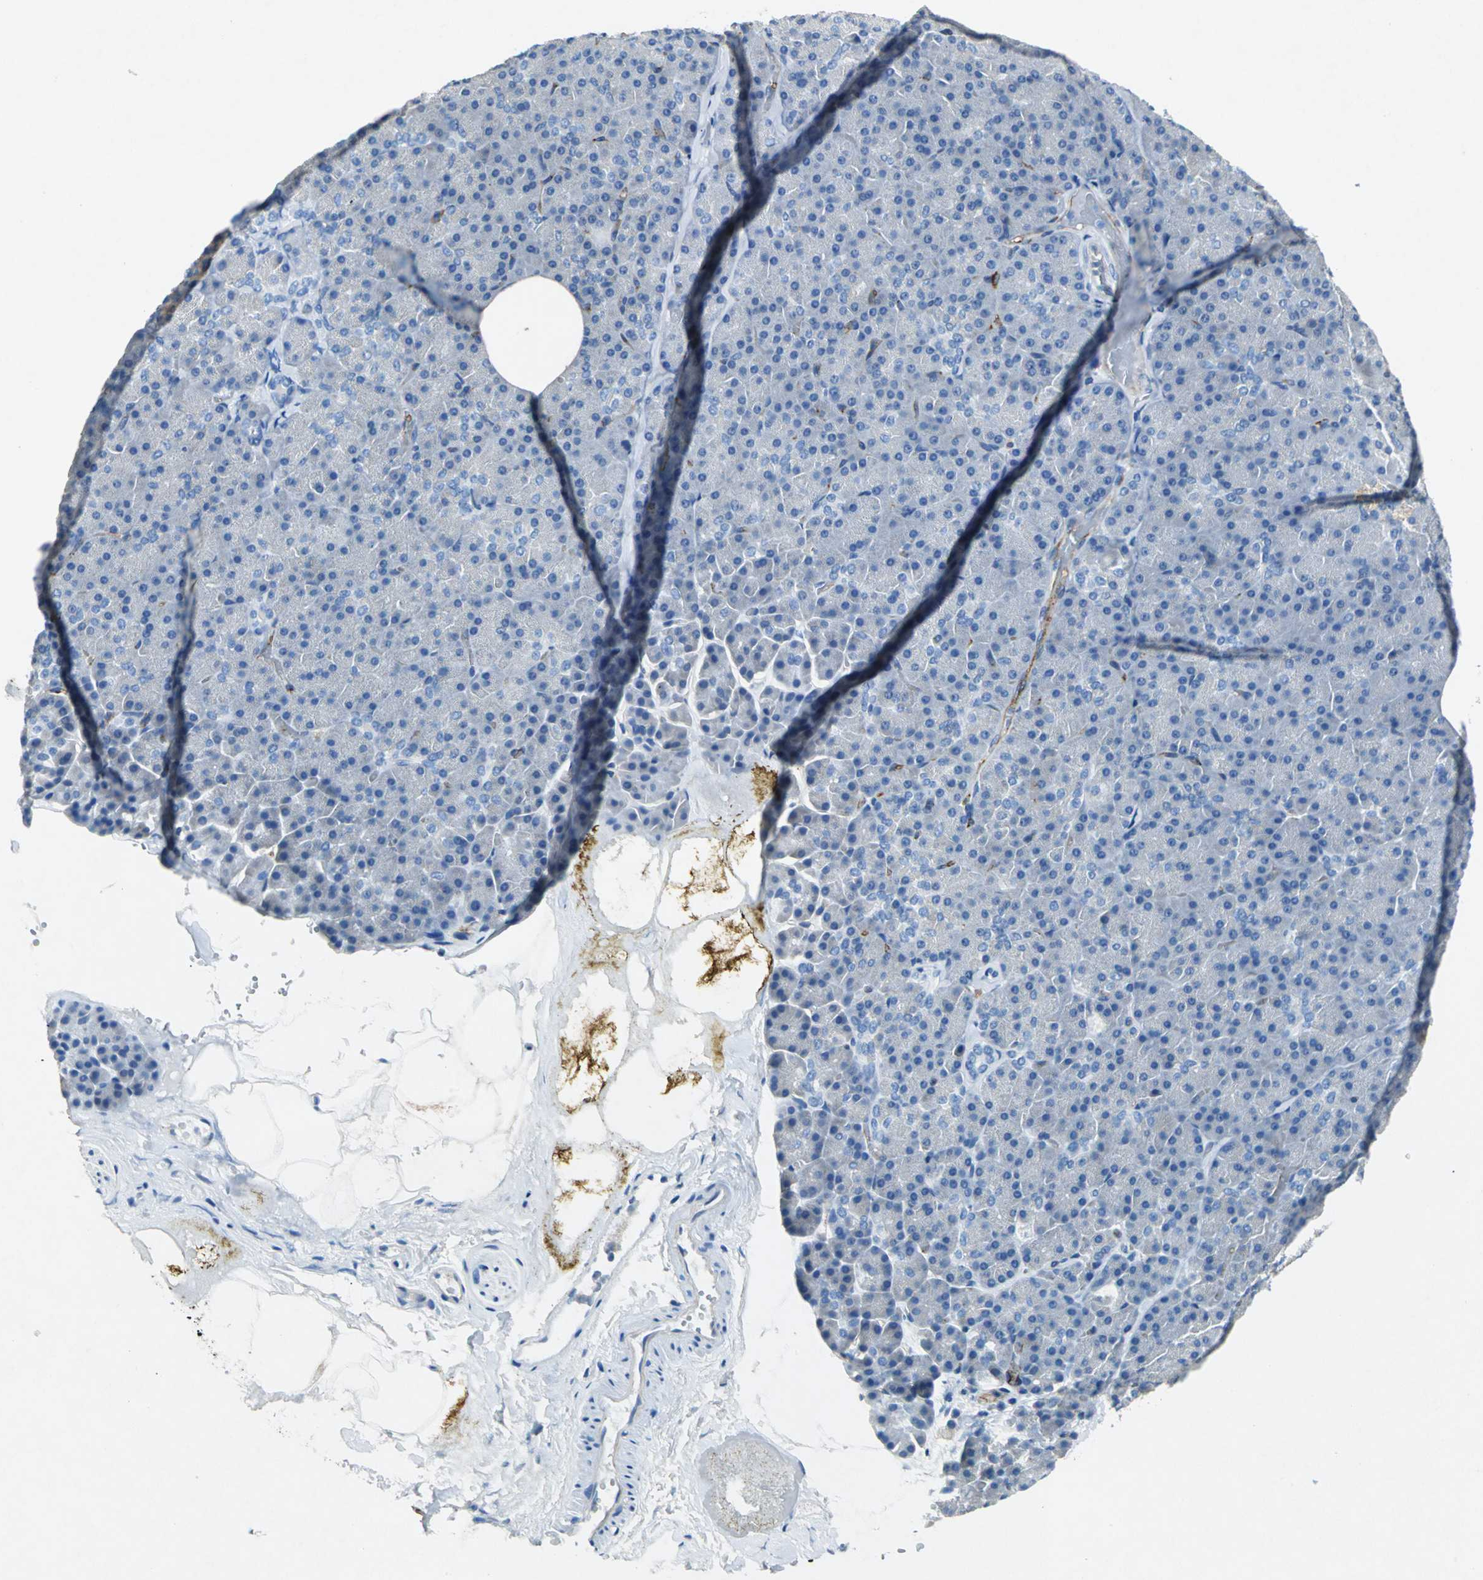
{"staining": {"intensity": "negative", "quantity": "none", "location": "none"}, "tissue": "pancreas", "cell_type": "Exocrine glandular cells", "image_type": "normal", "snomed": [{"axis": "morphology", "description": "Normal tissue, NOS"}, {"axis": "topography", "description": "Pancreas"}], "caption": "An immunohistochemistry histopathology image of normal pancreas is shown. There is no staining in exocrine glandular cells of pancreas. The staining was performed using DAB (3,3'-diaminobenzidine) to visualize the protein expression in brown, while the nuclei were stained in blue with hematoxylin (Magnification: 20x).", "gene": "RPS13", "patient": {"sex": "female", "age": 35}}